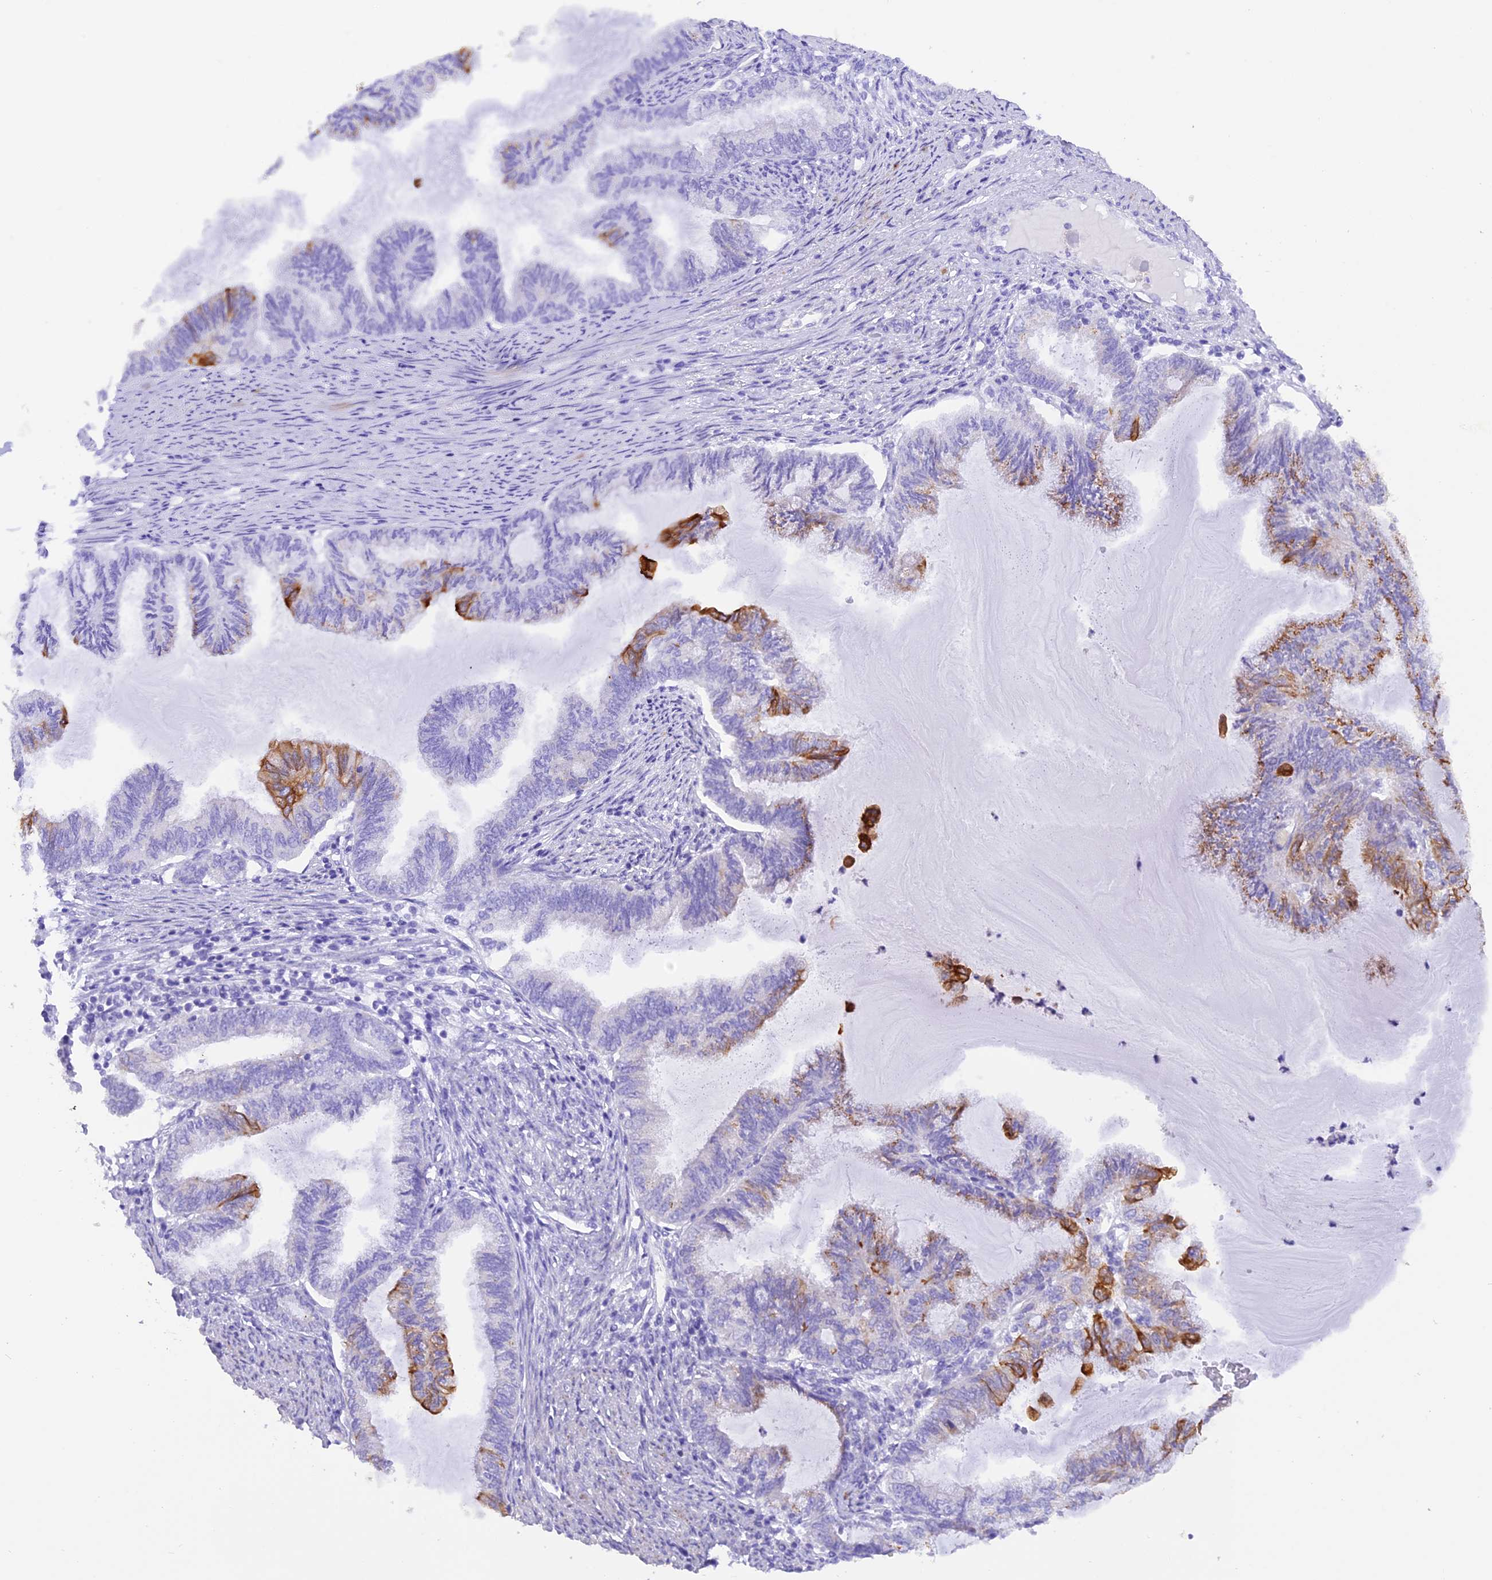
{"staining": {"intensity": "moderate", "quantity": "<25%", "location": "cytoplasmic/membranous"}, "tissue": "endometrial cancer", "cell_type": "Tumor cells", "image_type": "cancer", "snomed": [{"axis": "morphology", "description": "Adenocarcinoma, NOS"}, {"axis": "topography", "description": "Endometrium"}], "caption": "Human endometrial adenocarcinoma stained with a brown dye shows moderate cytoplasmic/membranous positive expression in about <25% of tumor cells.", "gene": "PKIA", "patient": {"sex": "female", "age": 86}}